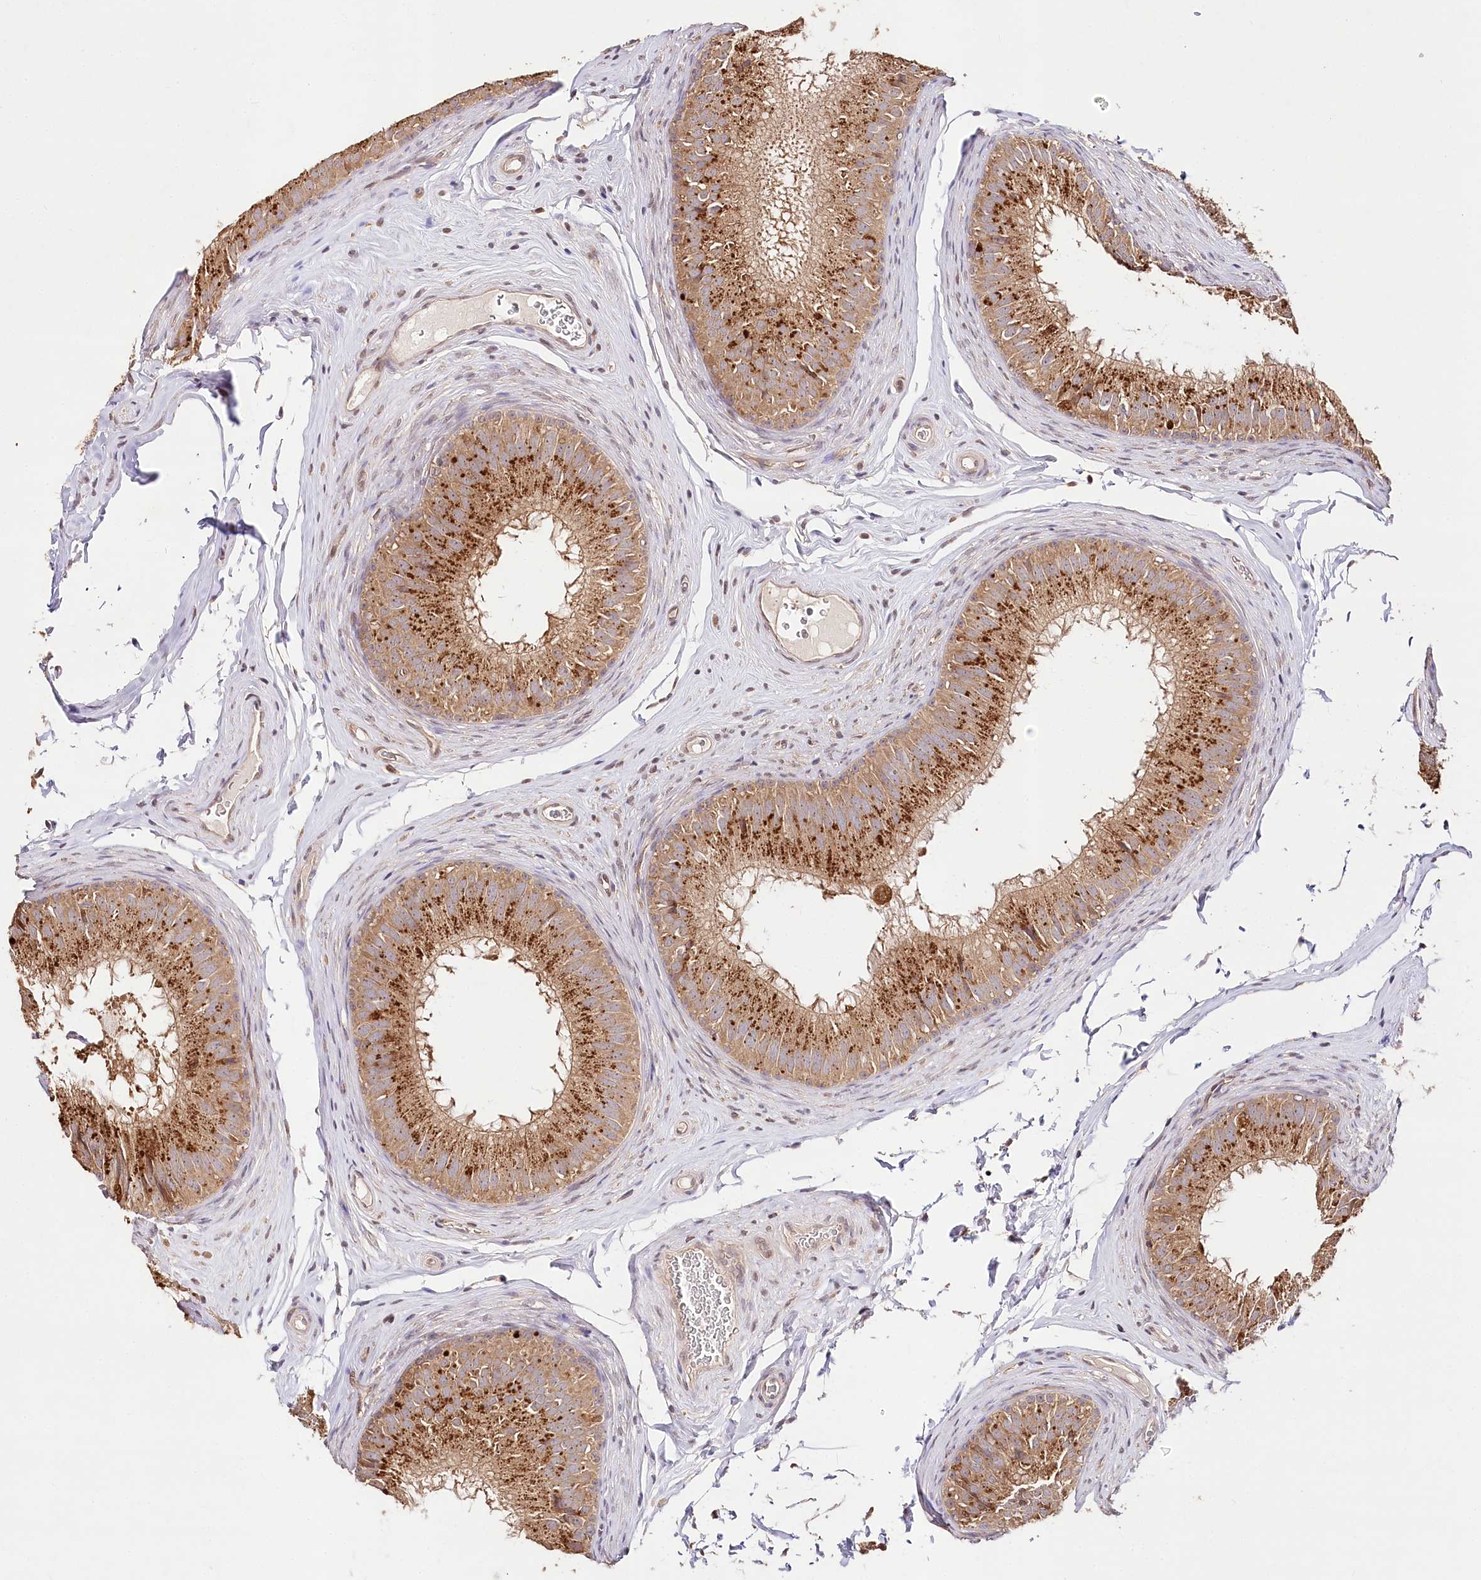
{"staining": {"intensity": "strong", "quantity": ">75%", "location": "cytoplasmic/membranous"}, "tissue": "epididymis", "cell_type": "Glandular cells", "image_type": "normal", "snomed": [{"axis": "morphology", "description": "Normal tissue, NOS"}, {"axis": "topography", "description": "Epididymis"}], "caption": "Protein staining reveals strong cytoplasmic/membranous positivity in approximately >75% of glandular cells in normal epididymis.", "gene": "DMXL1", "patient": {"sex": "male", "age": 32}}